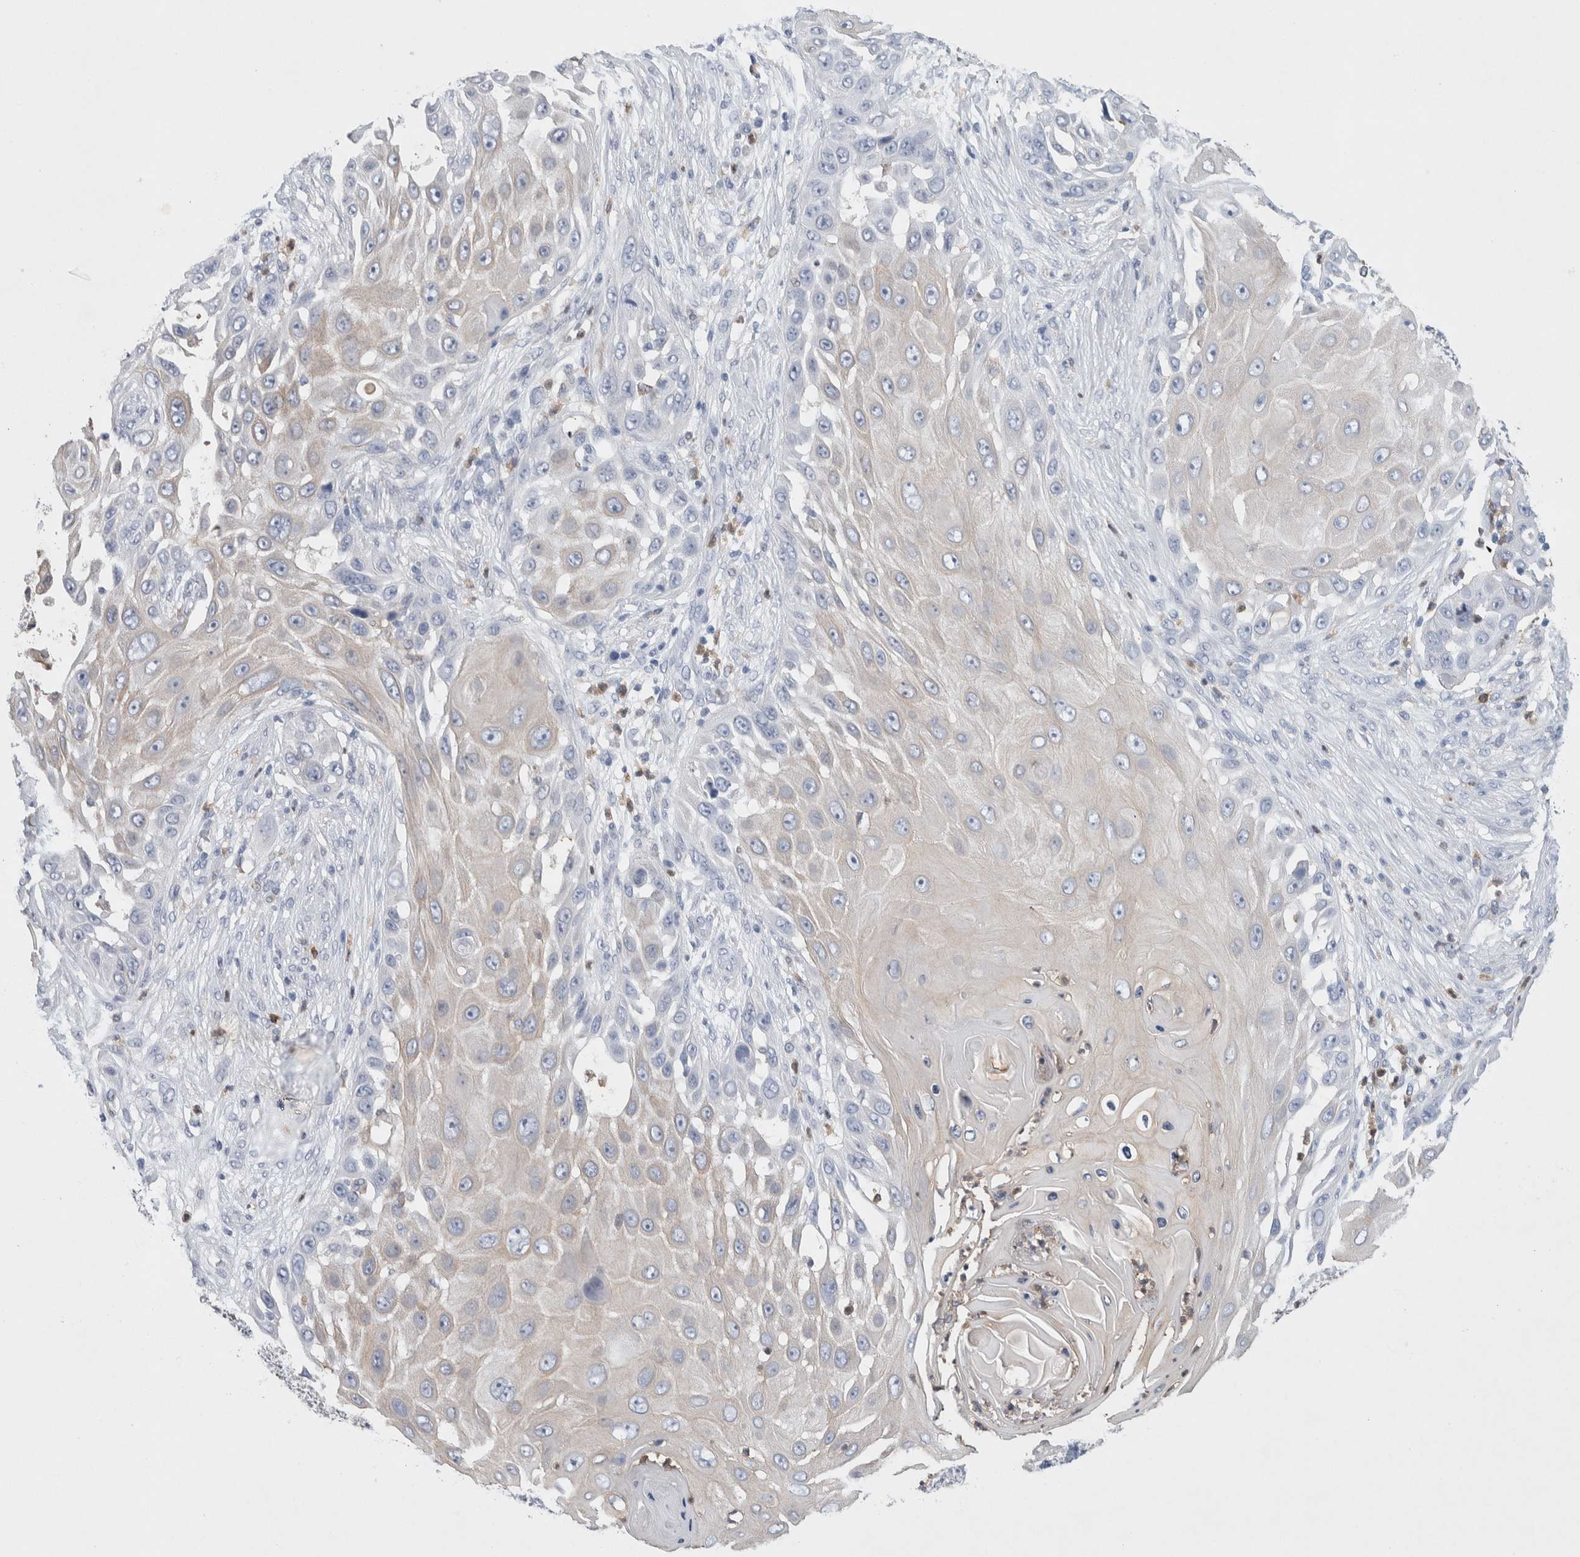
{"staining": {"intensity": "negative", "quantity": "none", "location": "none"}, "tissue": "skin cancer", "cell_type": "Tumor cells", "image_type": "cancer", "snomed": [{"axis": "morphology", "description": "Squamous cell carcinoma, NOS"}, {"axis": "topography", "description": "Skin"}], "caption": "High magnification brightfield microscopy of skin cancer (squamous cell carcinoma) stained with DAB (3,3'-diaminobenzidine) (brown) and counterstained with hematoxylin (blue): tumor cells show no significant expression.", "gene": "NCF2", "patient": {"sex": "female", "age": 44}}